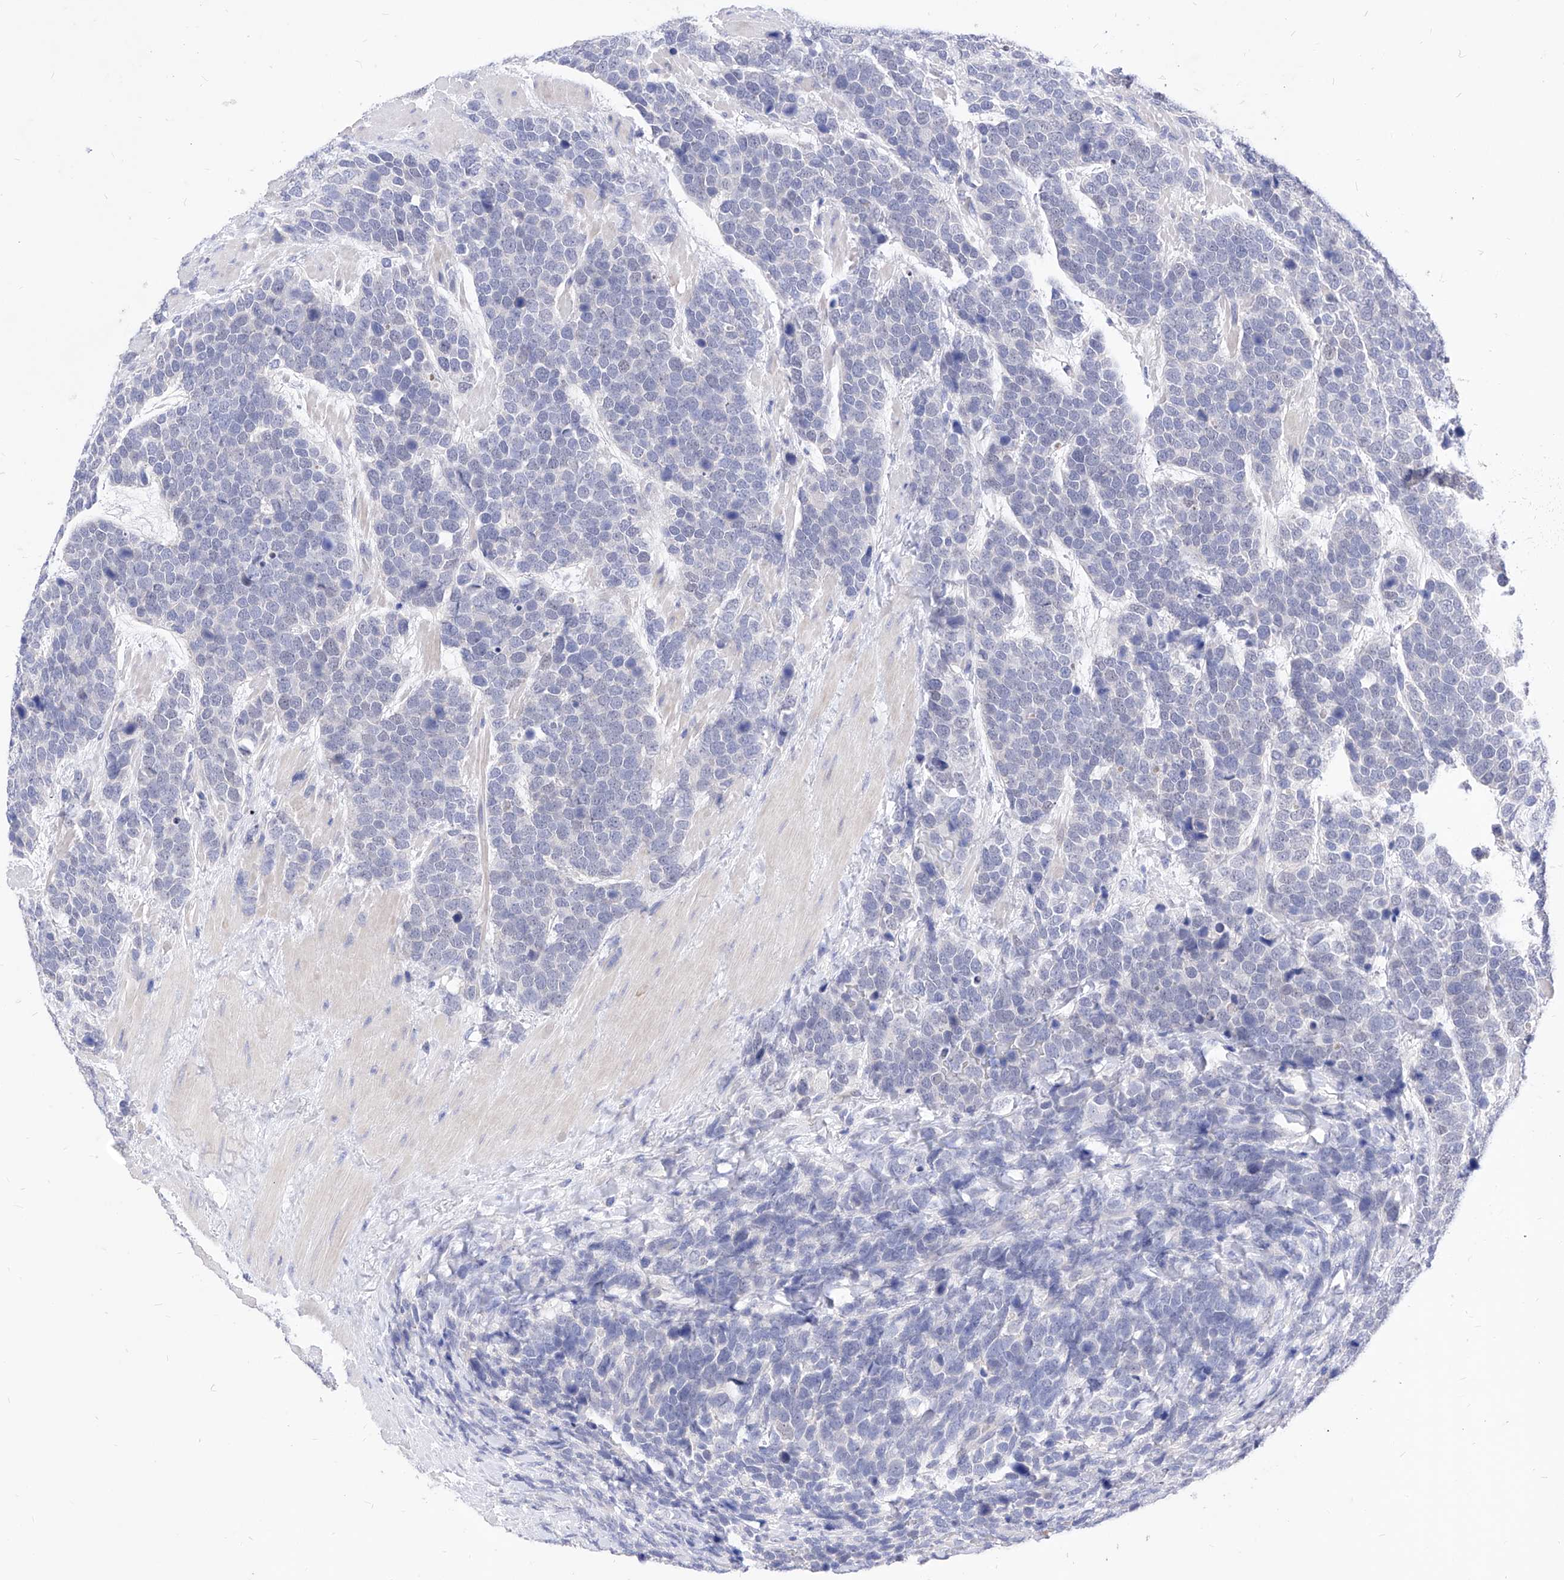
{"staining": {"intensity": "negative", "quantity": "none", "location": "none"}, "tissue": "urothelial cancer", "cell_type": "Tumor cells", "image_type": "cancer", "snomed": [{"axis": "morphology", "description": "Urothelial carcinoma, High grade"}, {"axis": "topography", "description": "Urinary bladder"}], "caption": "This is a photomicrograph of immunohistochemistry staining of urothelial cancer, which shows no expression in tumor cells. (Immunohistochemistry, brightfield microscopy, high magnification).", "gene": "VAX1", "patient": {"sex": "female", "age": 82}}